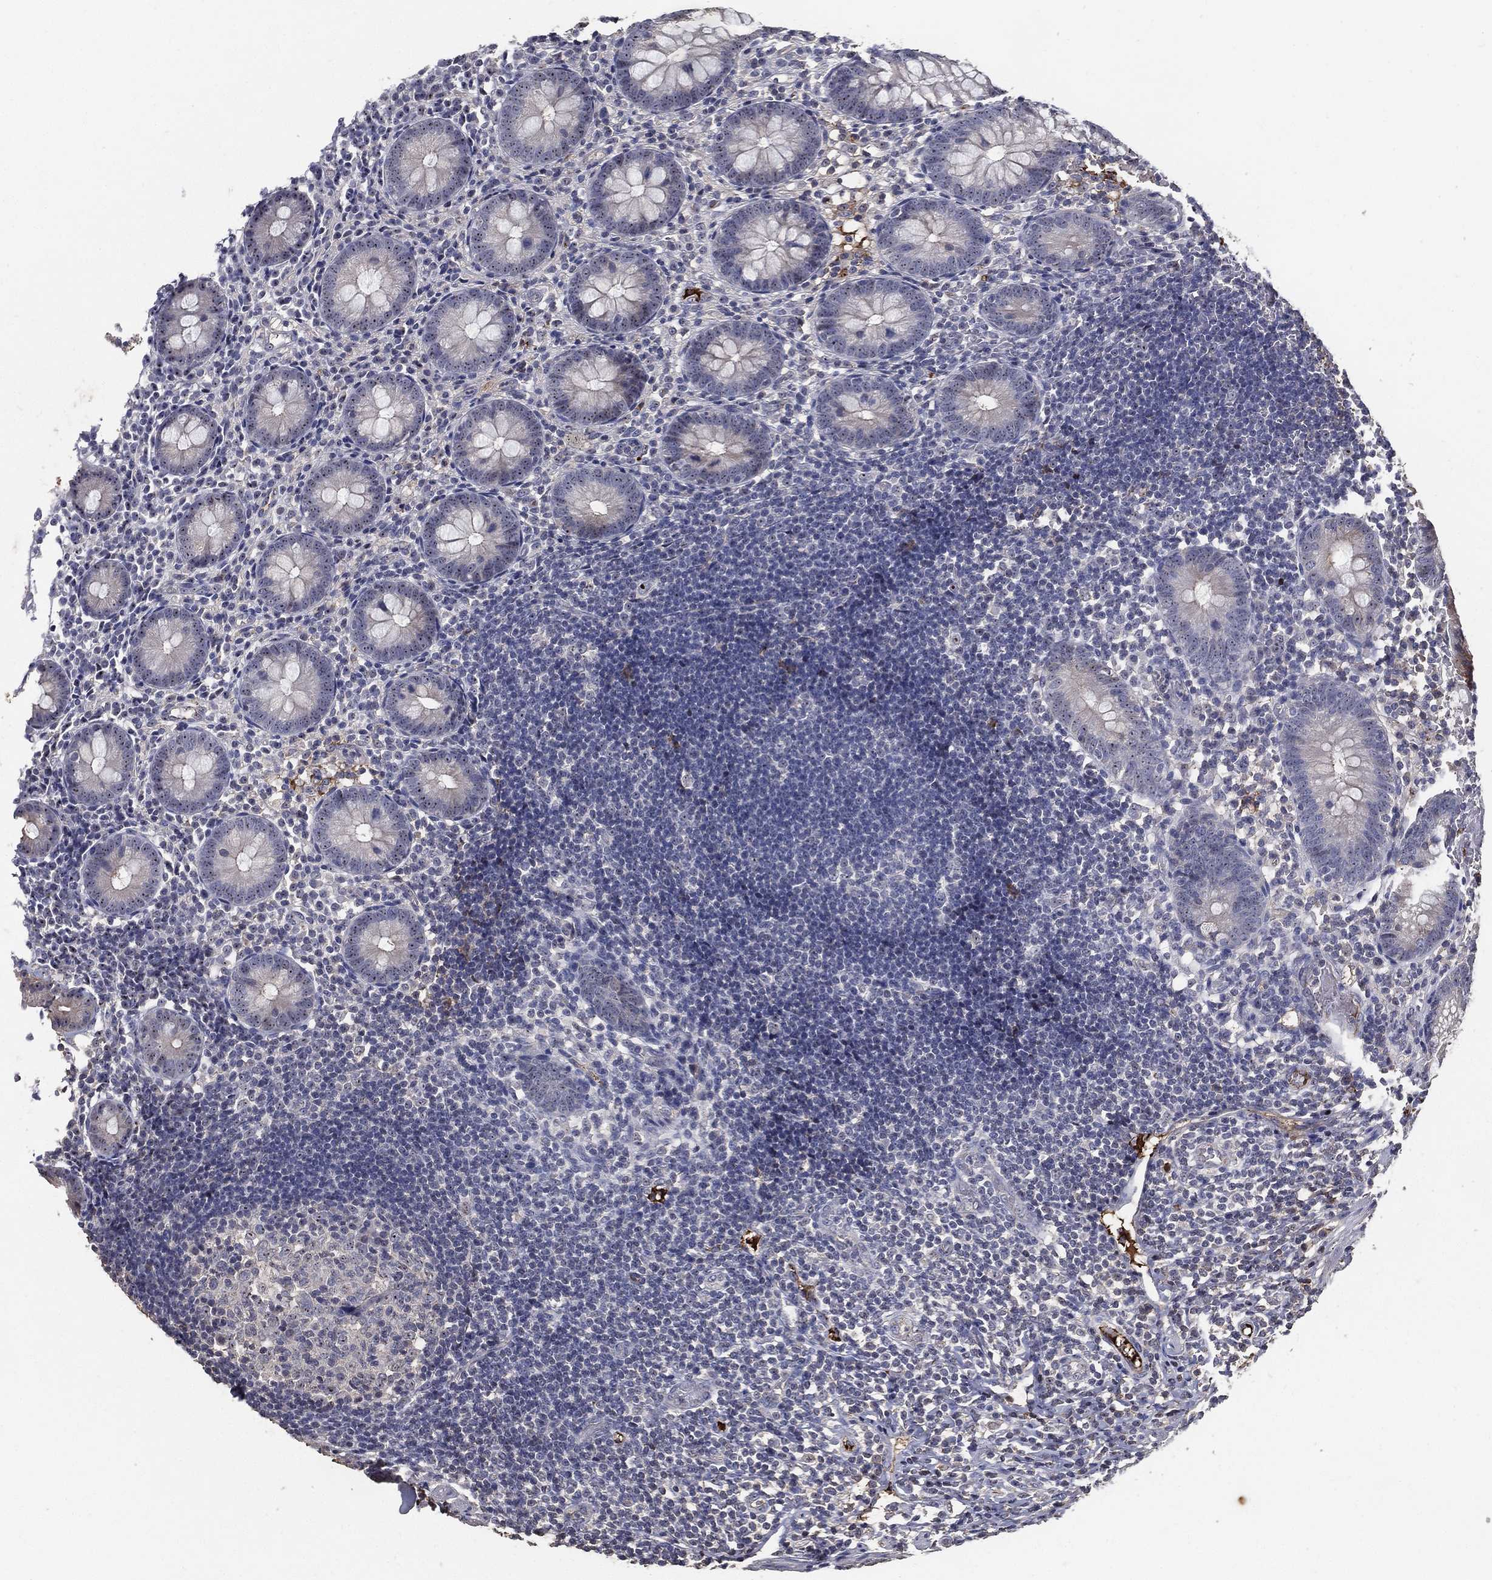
{"staining": {"intensity": "negative", "quantity": "none", "location": "none"}, "tissue": "appendix", "cell_type": "Glandular cells", "image_type": "normal", "snomed": [{"axis": "morphology", "description": "Normal tissue, NOS"}, {"axis": "topography", "description": "Appendix"}], "caption": "This is an immunohistochemistry (IHC) image of normal appendix. There is no expression in glandular cells.", "gene": "EFNA1", "patient": {"sex": "female", "age": 40}}